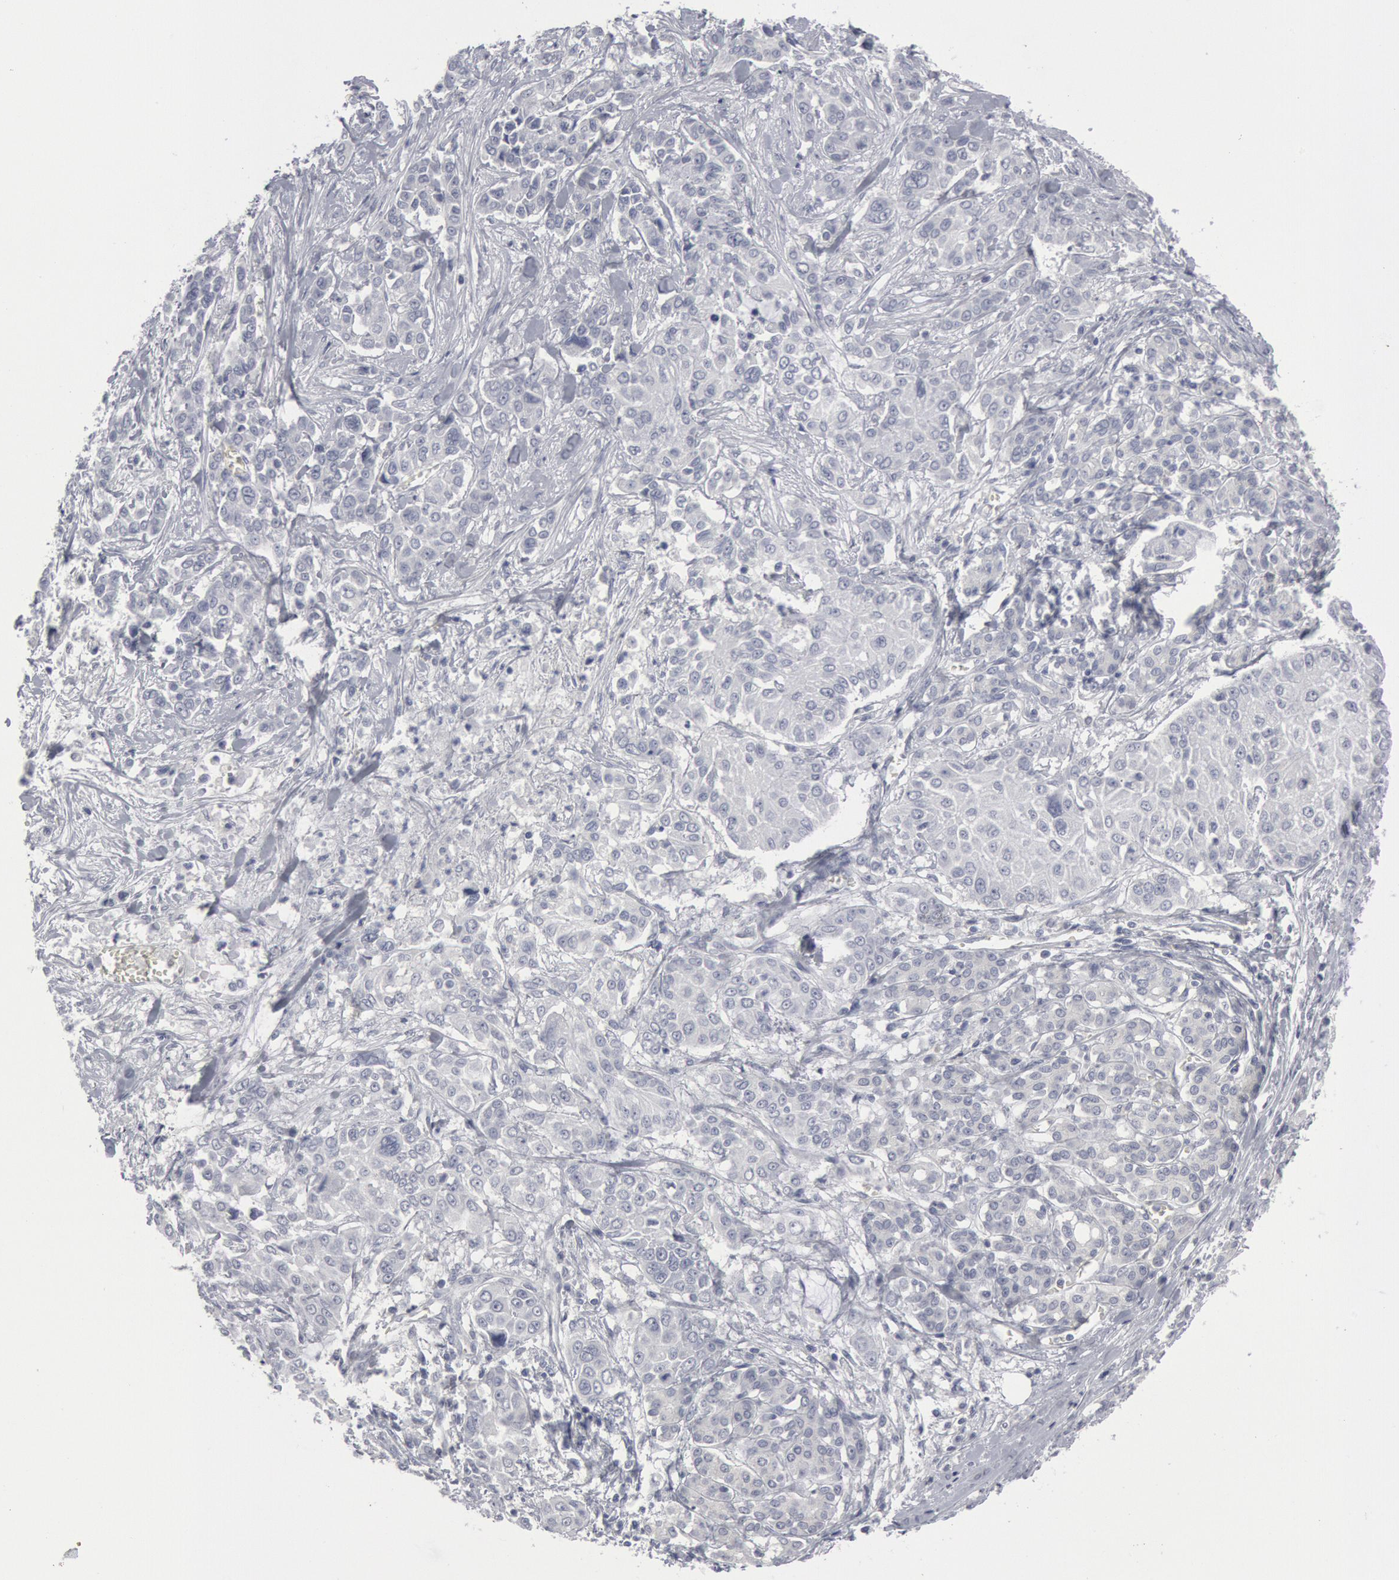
{"staining": {"intensity": "negative", "quantity": "none", "location": "none"}, "tissue": "pancreatic cancer", "cell_type": "Tumor cells", "image_type": "cancer", "snomed": [{"axis": "morphology", "description": "Adenocarcinoma, NOS"}, {"axis": "topography", "description": "Pancreas"}], "caption": "An image of human adenocarcinoma (pancreatic) is negative for staining in tumor cells.", "gene": "DMC1", "patient": {"sex": "female", "age": 52}}